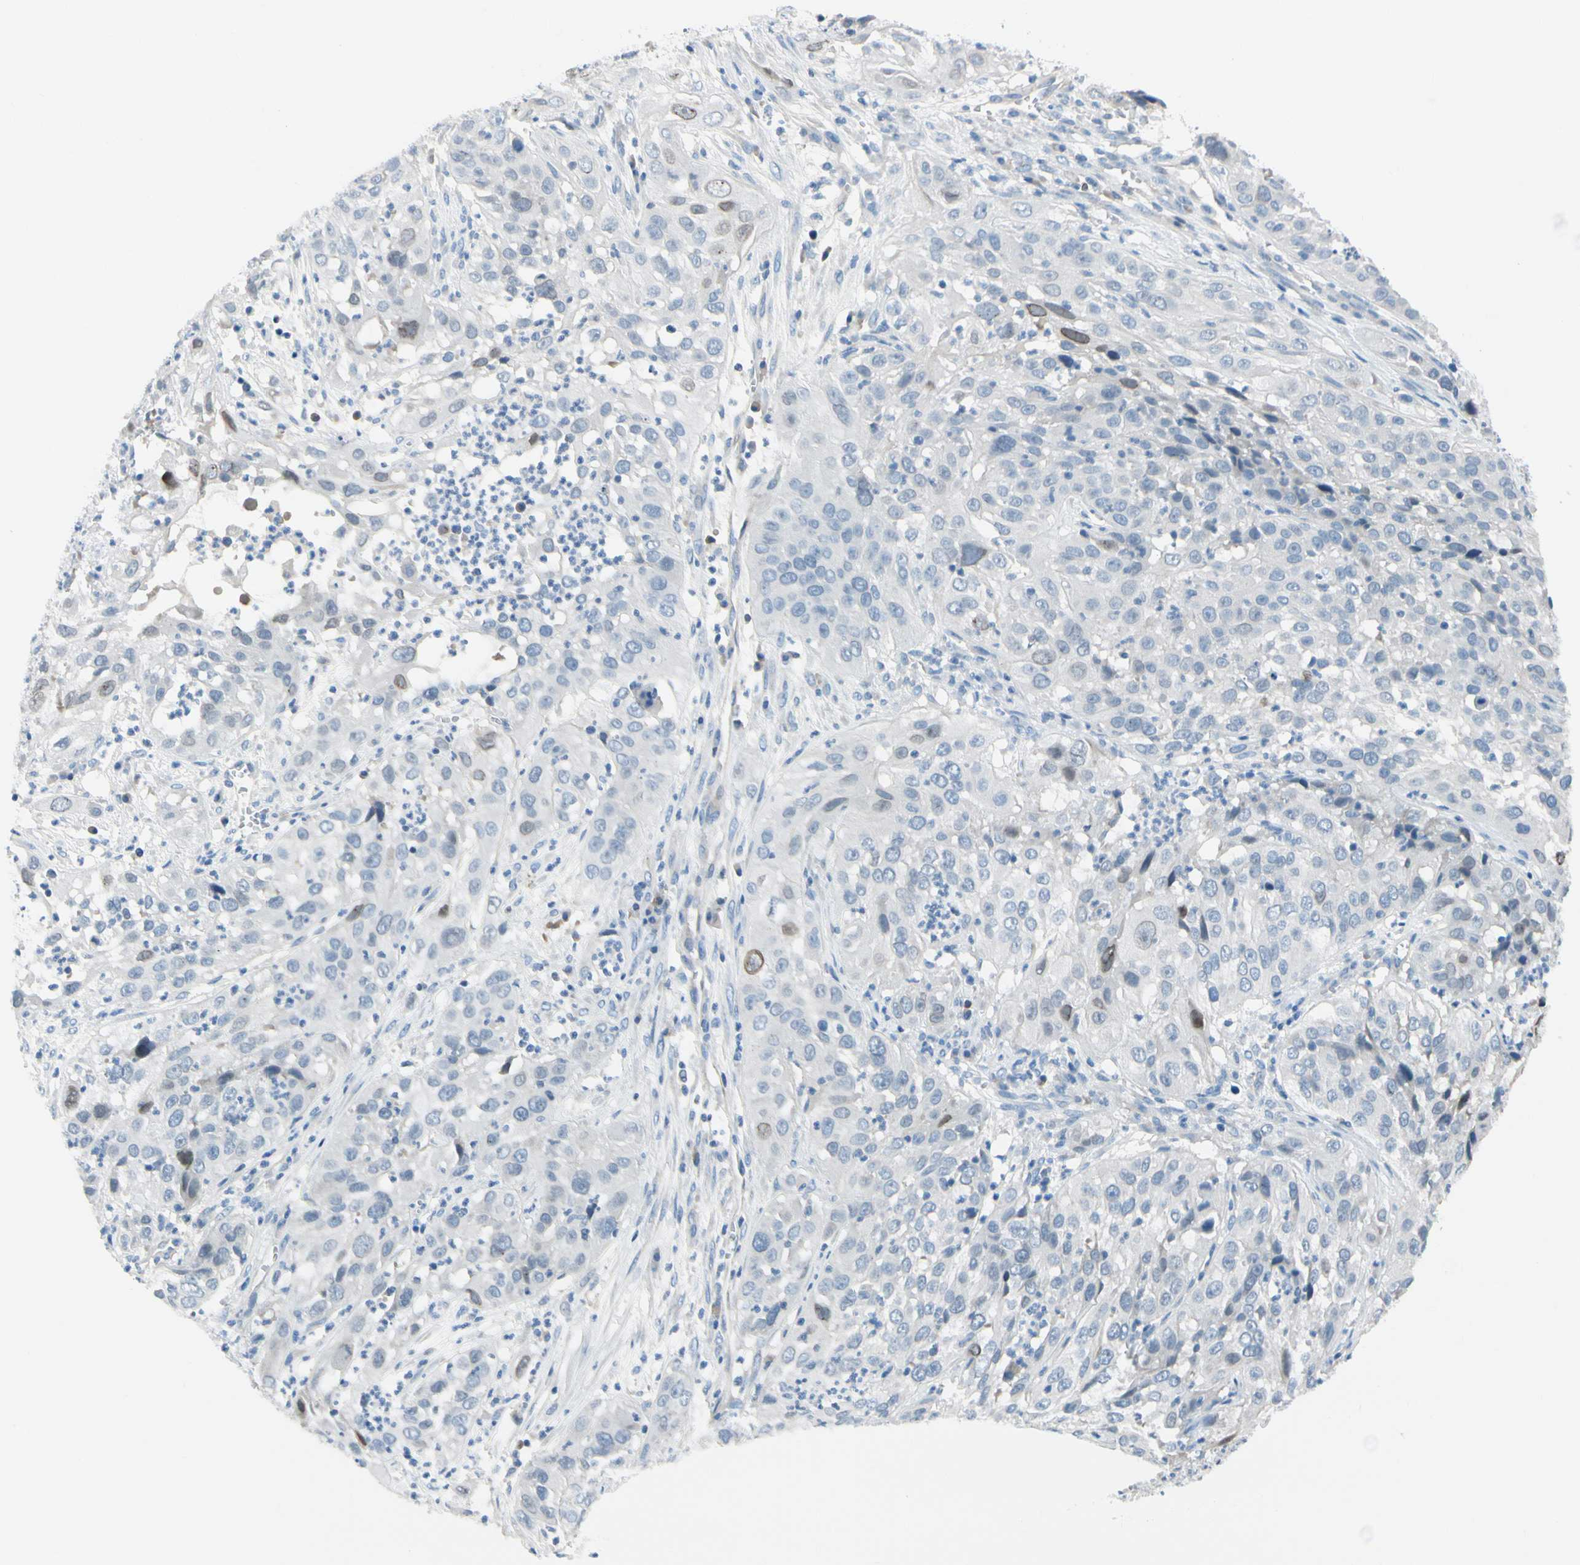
{"staining": {"intensity": "negative", "quantity": "none", "location": "none"}, "tissue": "cervical cancer", "cell_type": "Tumor cells", "image_type": "cancer", "snomed": [{"axis": "morphology", "description": "Squamous cell carcinoma, NOS"}, {"axis": "topography", "description": "Cervix"}], "caption": "IHC of human cervical cancer (squamous cell carcinoma) shows no staining in tumor cells. The staining is performed using DAB brown chromogen with nuclei counter-stained in using hematoxylin.", "gene": "ZNF132", "patient": {"sex": "female", "age": 32}}